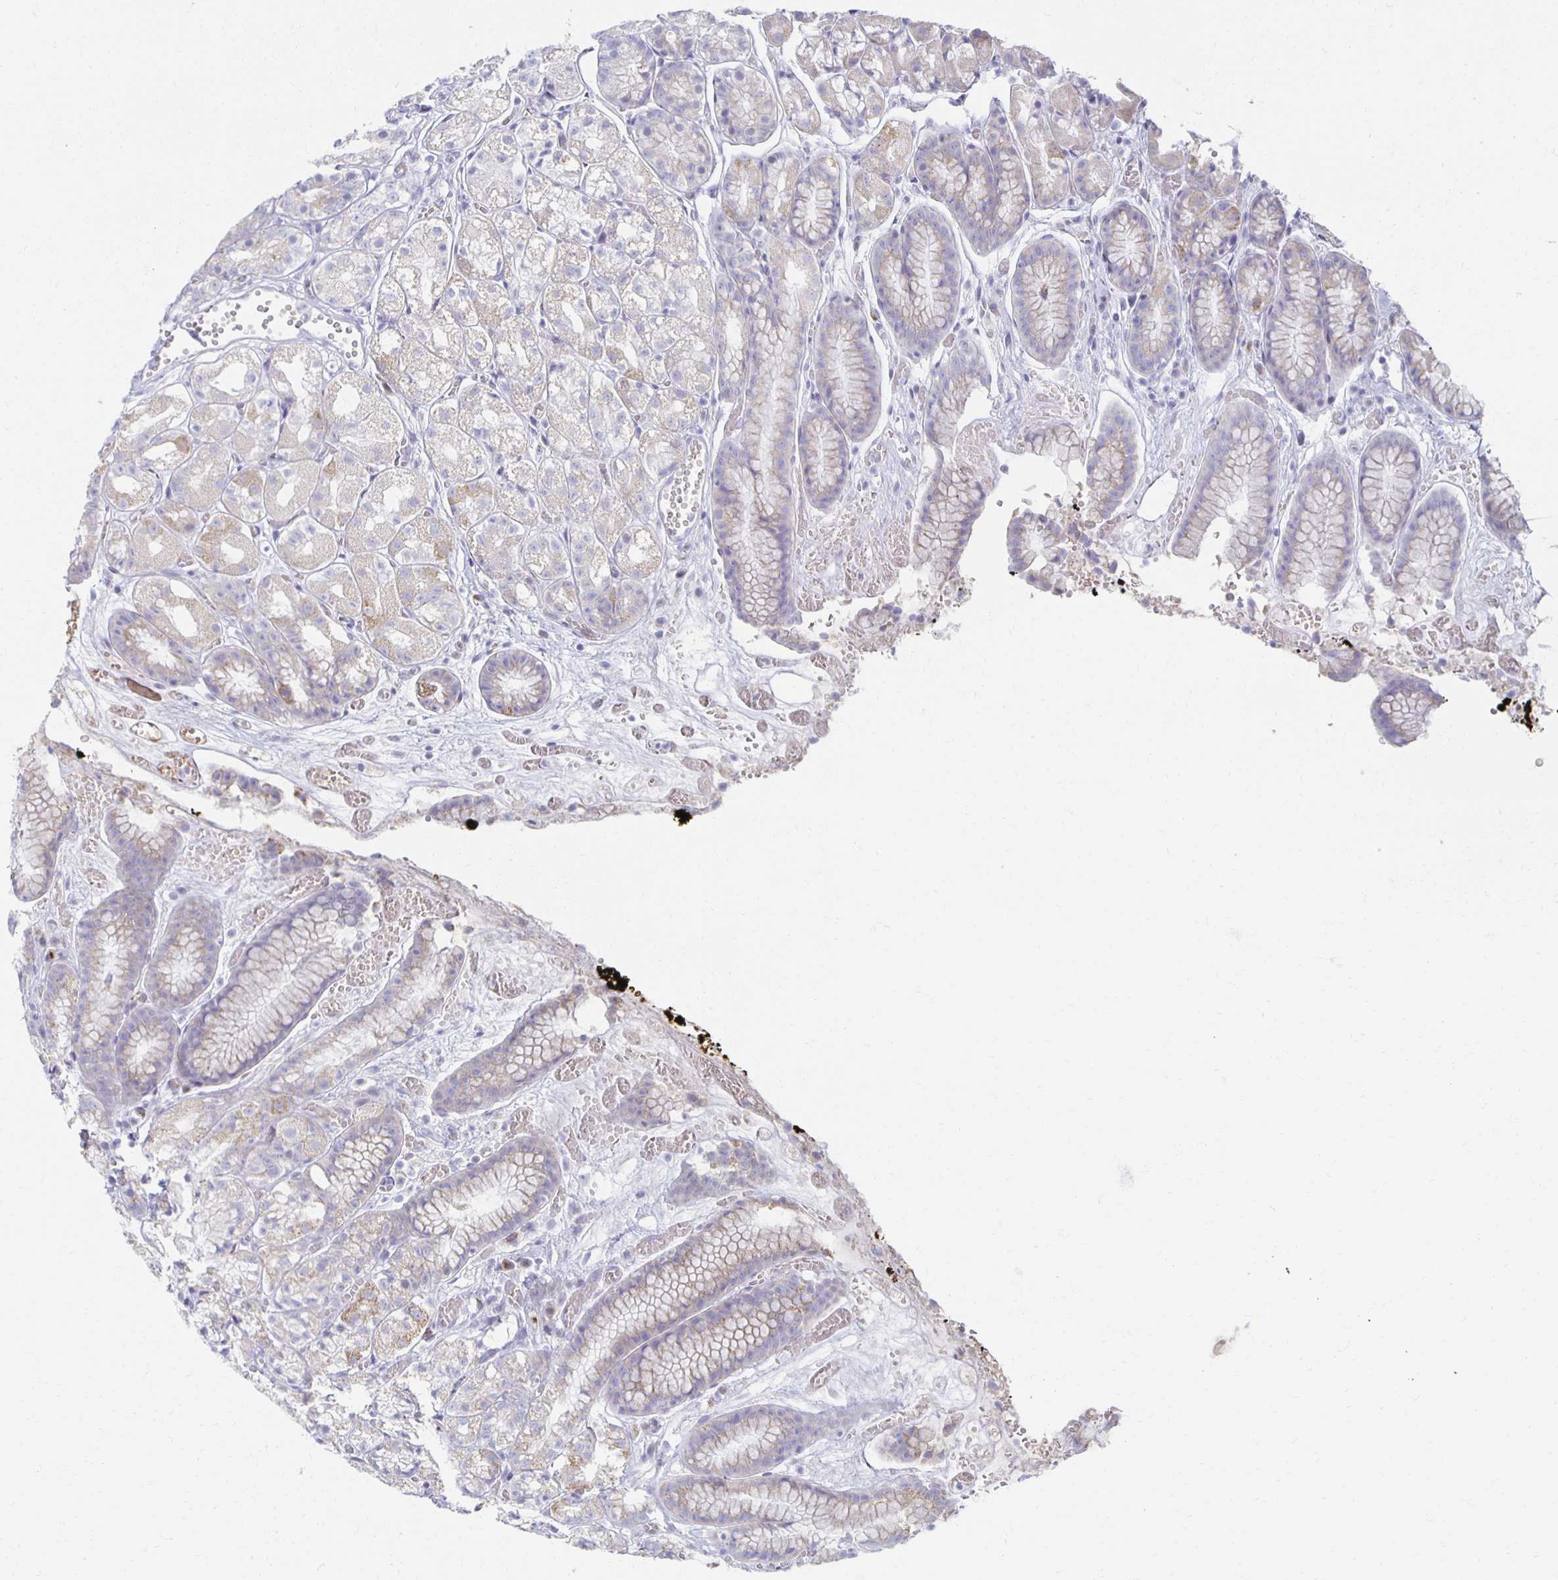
{"staining": {"intensity": "moderate", "quantity": "25%-75%", "location": "cytoplasmic/membranous"}, "tissue": "stomach", "cell_type": "Glandular cells", "image_type": "normal", "snomed": [{"axis": "morphology", "description": "Normal tissue, NOS"}, {"axis": "topography", "description": "Smooth muscle"}, {"axis": "topography", "description": "Stomach"}], "caption": "High-power microscopy captured an IHC histopathology image of benign stomach, revealing moderate cytoplasmic/membranous positivity in about 25%-75% of glandular cells.", "gene": "TEX44", "patient": {"sex": "male", "age": 70}}